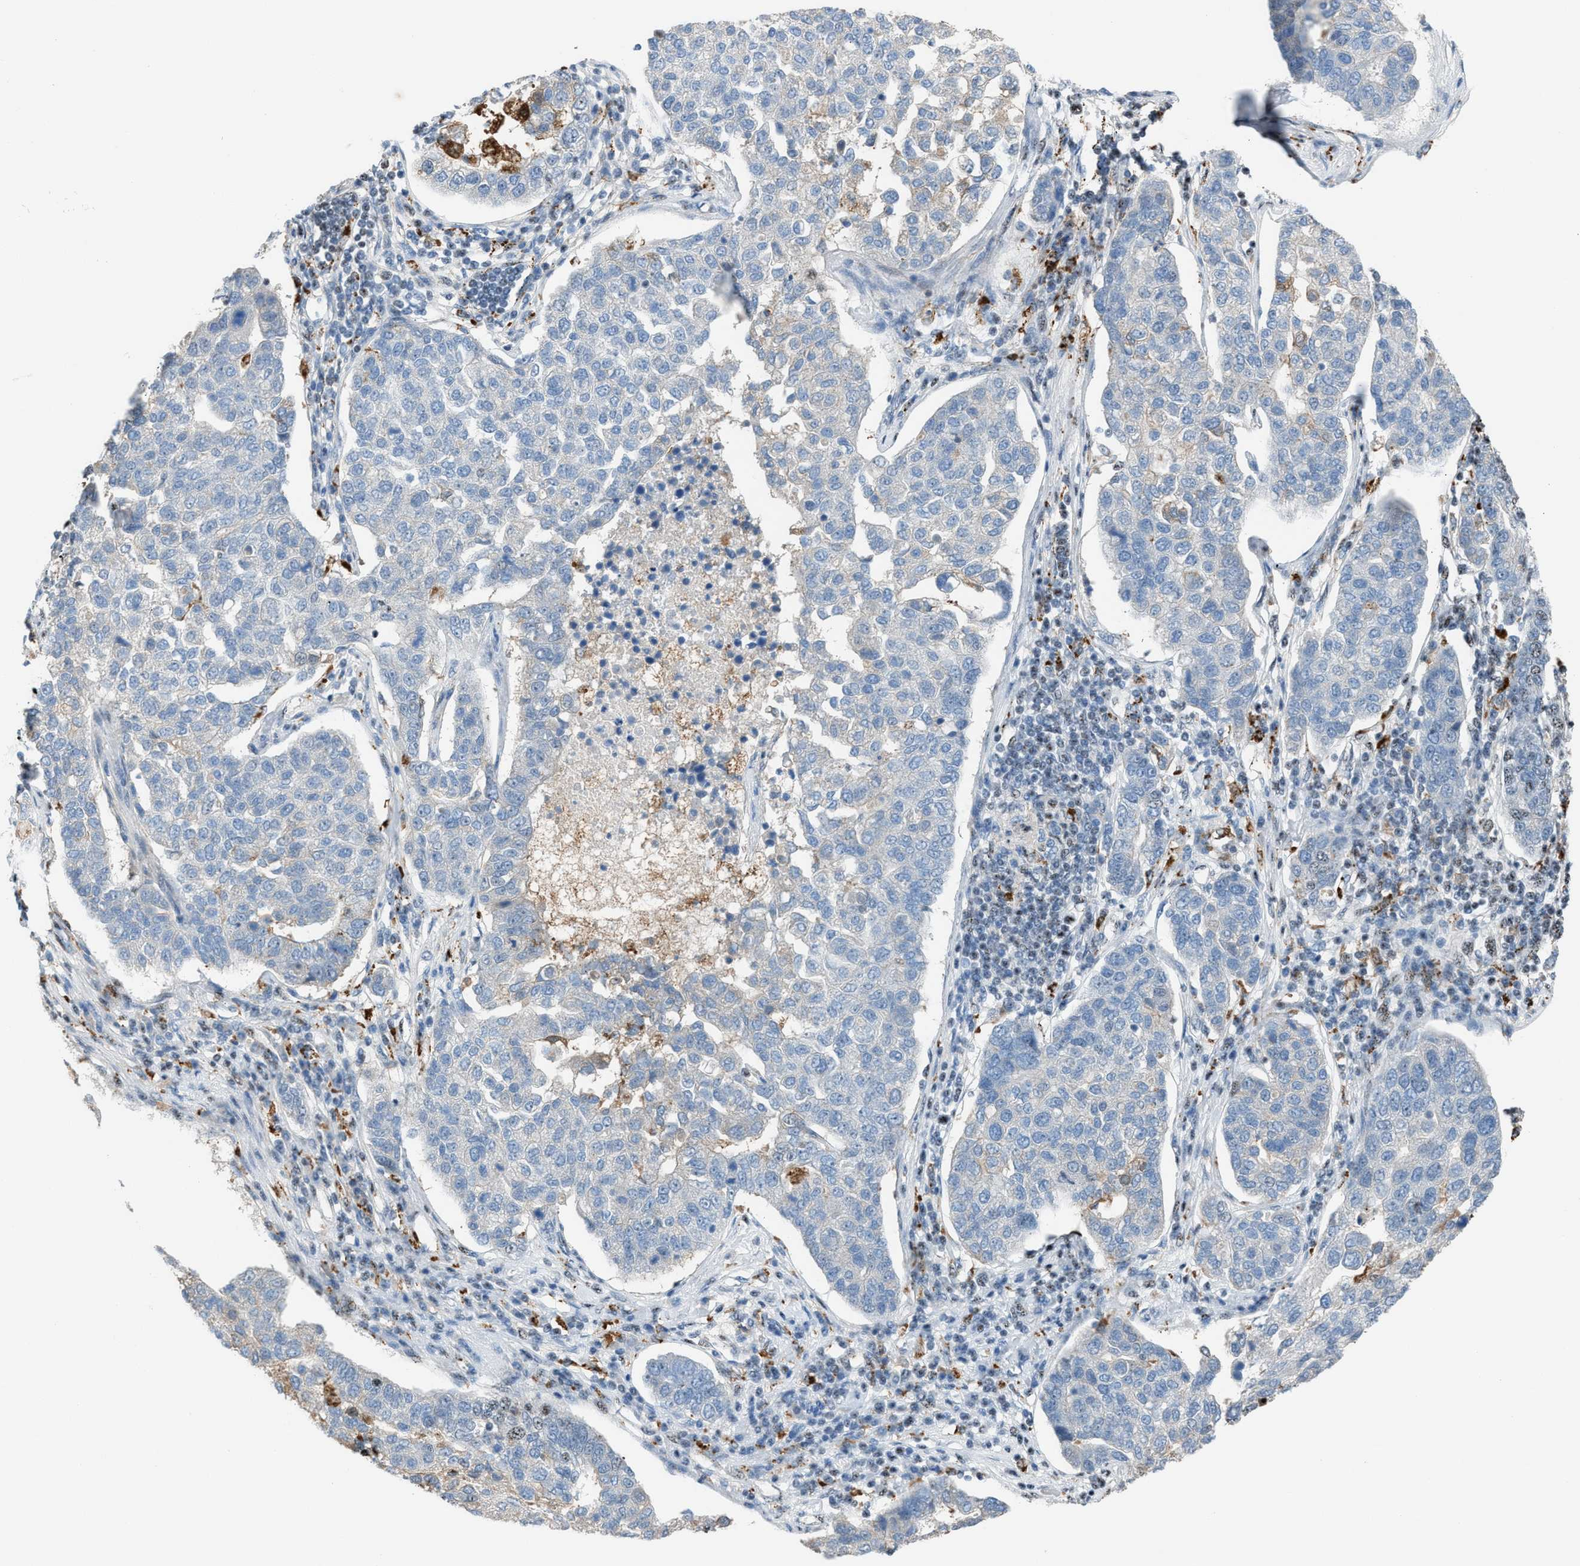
{"staining": {"intensity": "negative", "quantity": "none", "location": "none"}, "tissue": "pancreatic cancer", "cell_type": "Tumor cells", "image_type": "cancer", "snomed": [{"axis": "morphology", "description": "Adenocarcinoma, NOS"}, {"axis": "topography", "description": "Pancreas"}], "caption": "Tumor cells are negative for protein expression in human pancreatic adenocarcinoma.", "gene": "CENPP", "patient": {"sex": "female", "age": 61}}